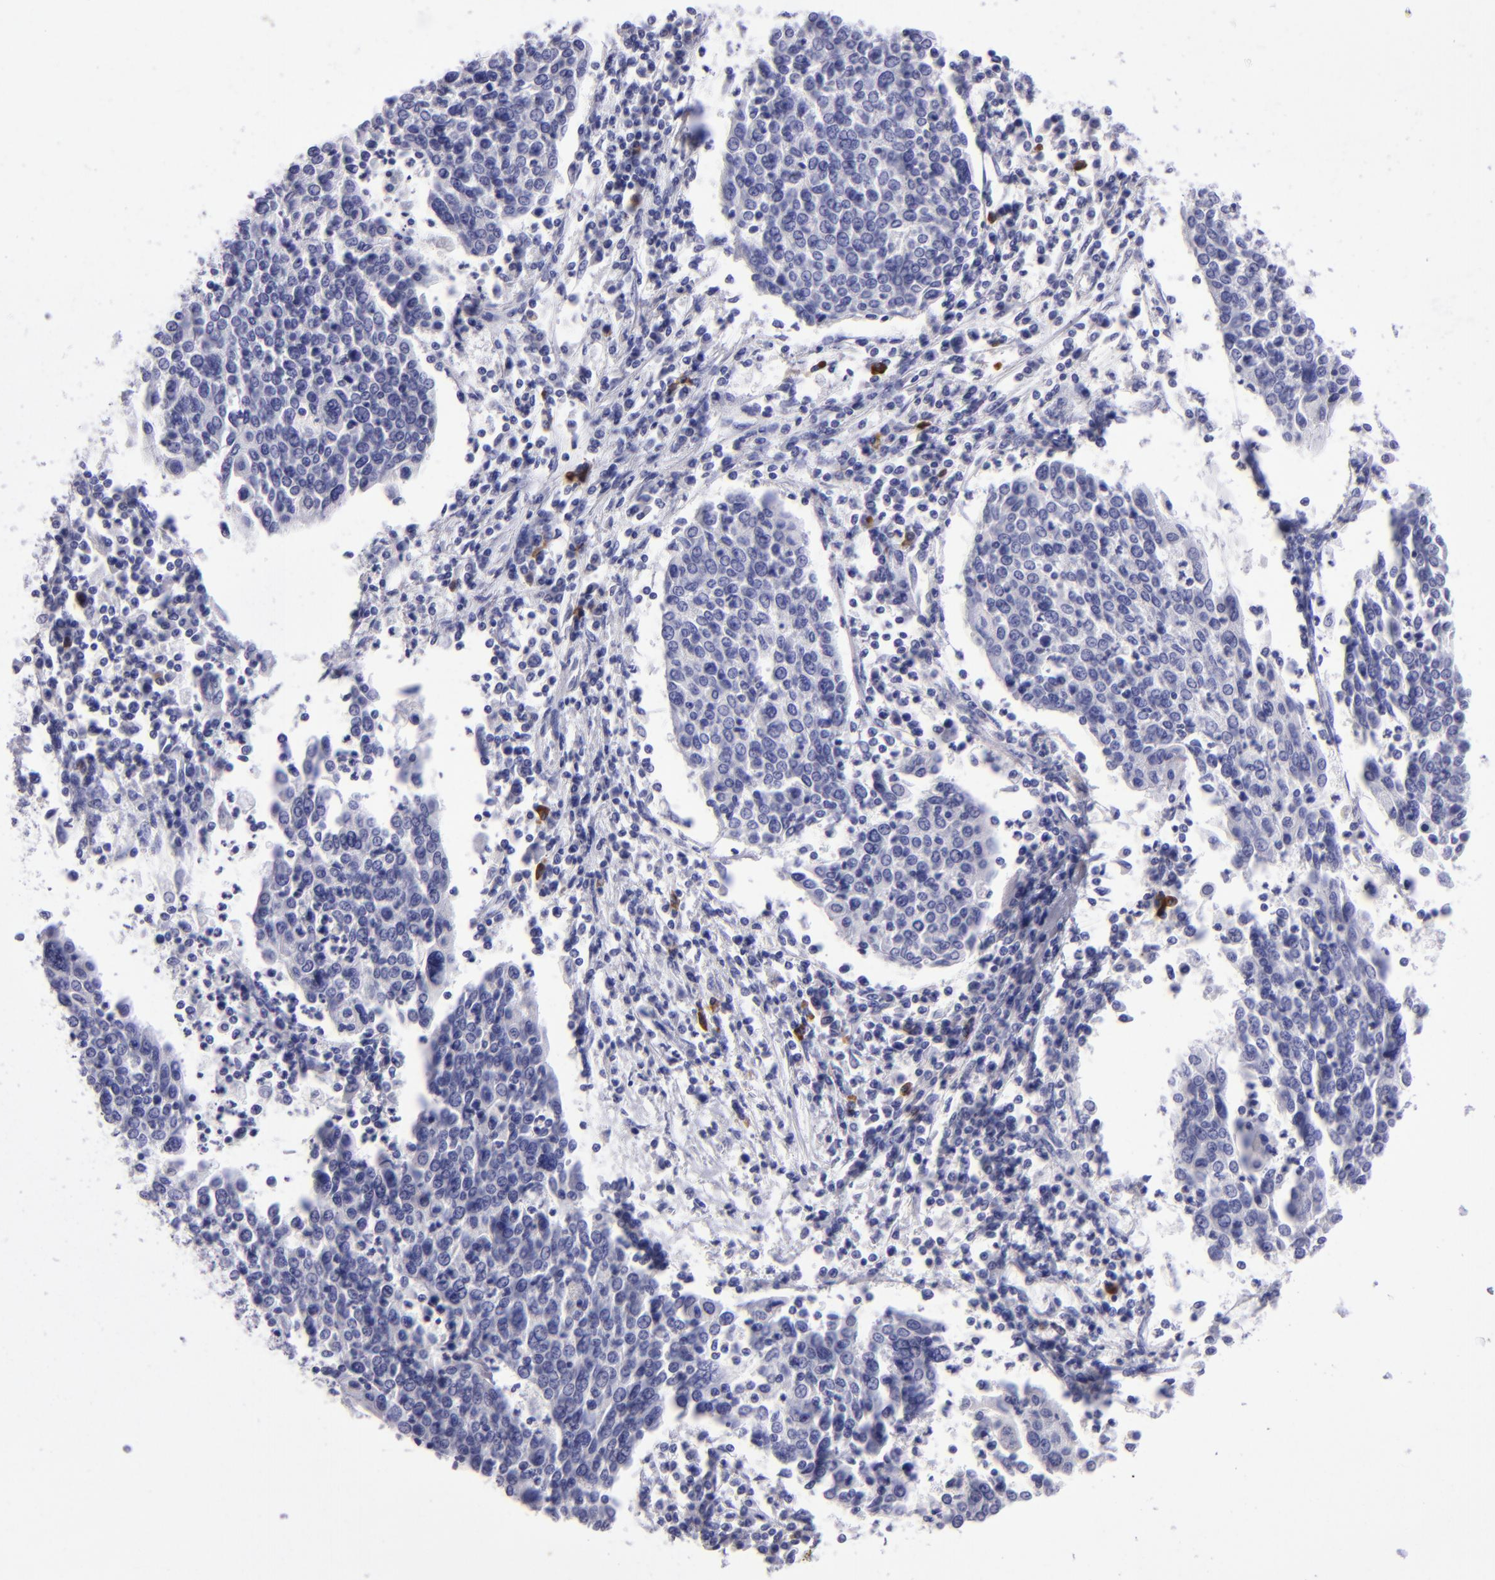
{"staining": {"intensity": "negative", "quantity": "none", "location": "none"}, "tissue": "cervical cancer", "cell_type": "Tumor cells", "image_type": "cancer", "snomed": [{"axis": "morphology", "description": "Squamous cell carcinoma, NOS"}, {"axis": "topography", "description": "Cervix"}], "caption": "This is a image of immunohistochemistry (IHC) staining of squamous cell carcinoma (cervical), which shows no staining in tumor cells.", "gene": "TYRP1", "patient": {"sex": "female", "age": 40}}